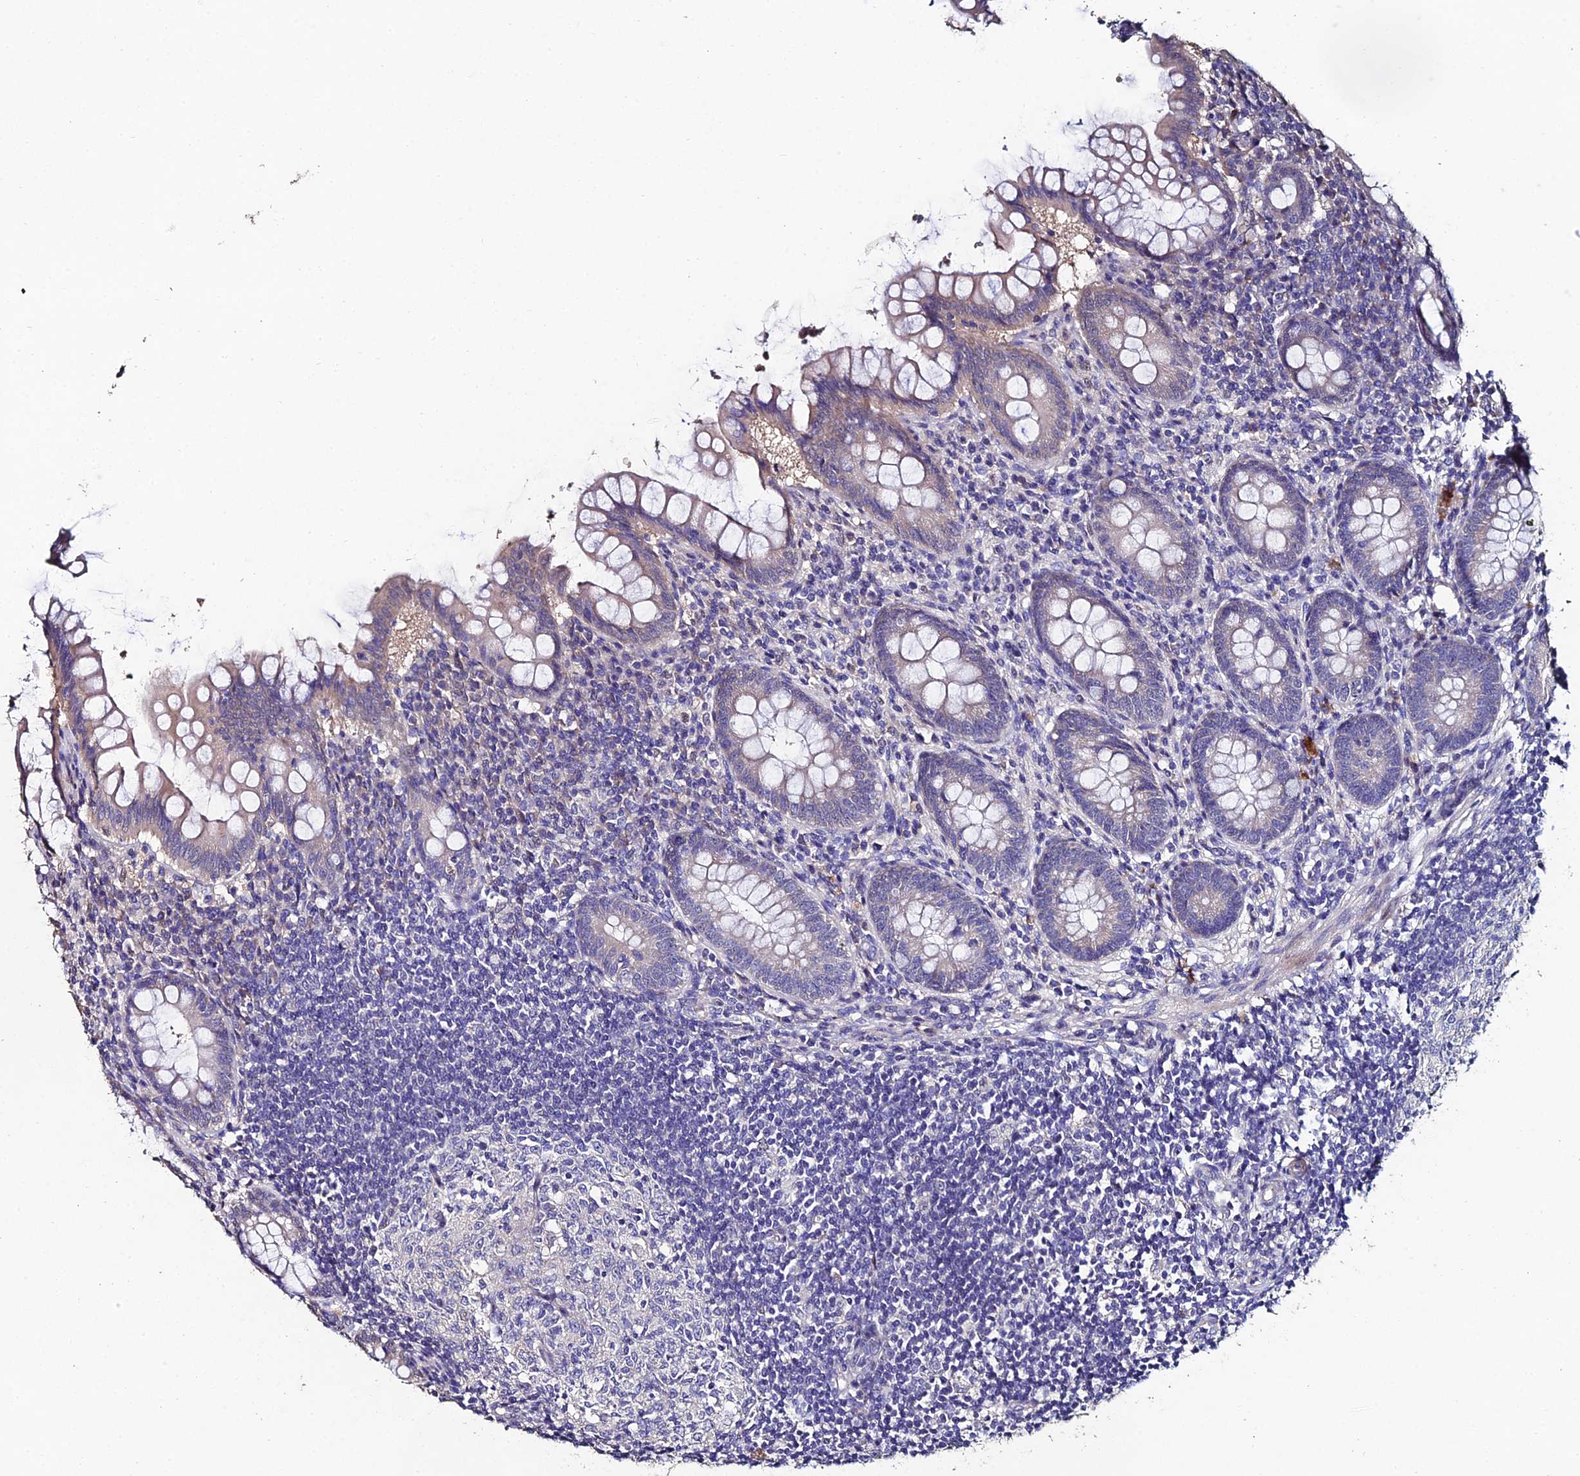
{"staining": {"intensity": "weak", "quantity": "<25%", "location": "cytoplasmic/membranous"}, "tissue": "appendix", "cell_type": "Glandular cells", "image_type": "normal", "snomed": [{"axis": "morphology", "description": "Normal tissue, NOS"}, {"axis": "topography", "description": "Appendix"}], "caption": "This micrograph is of normal appendix stained with IHC to label a protein in brown with the nuclei are counter-stained blue. There is no staining in glandular cells. The staining was performed using DAB (3,3'-diaminobenzidine) to visualize the protein expression in brown, while the nuclei were stained in blue with hematoxylin (Magnification: 20x).", "gene": "ESRRG", "patient": {"sex": "female", "age": 33}}